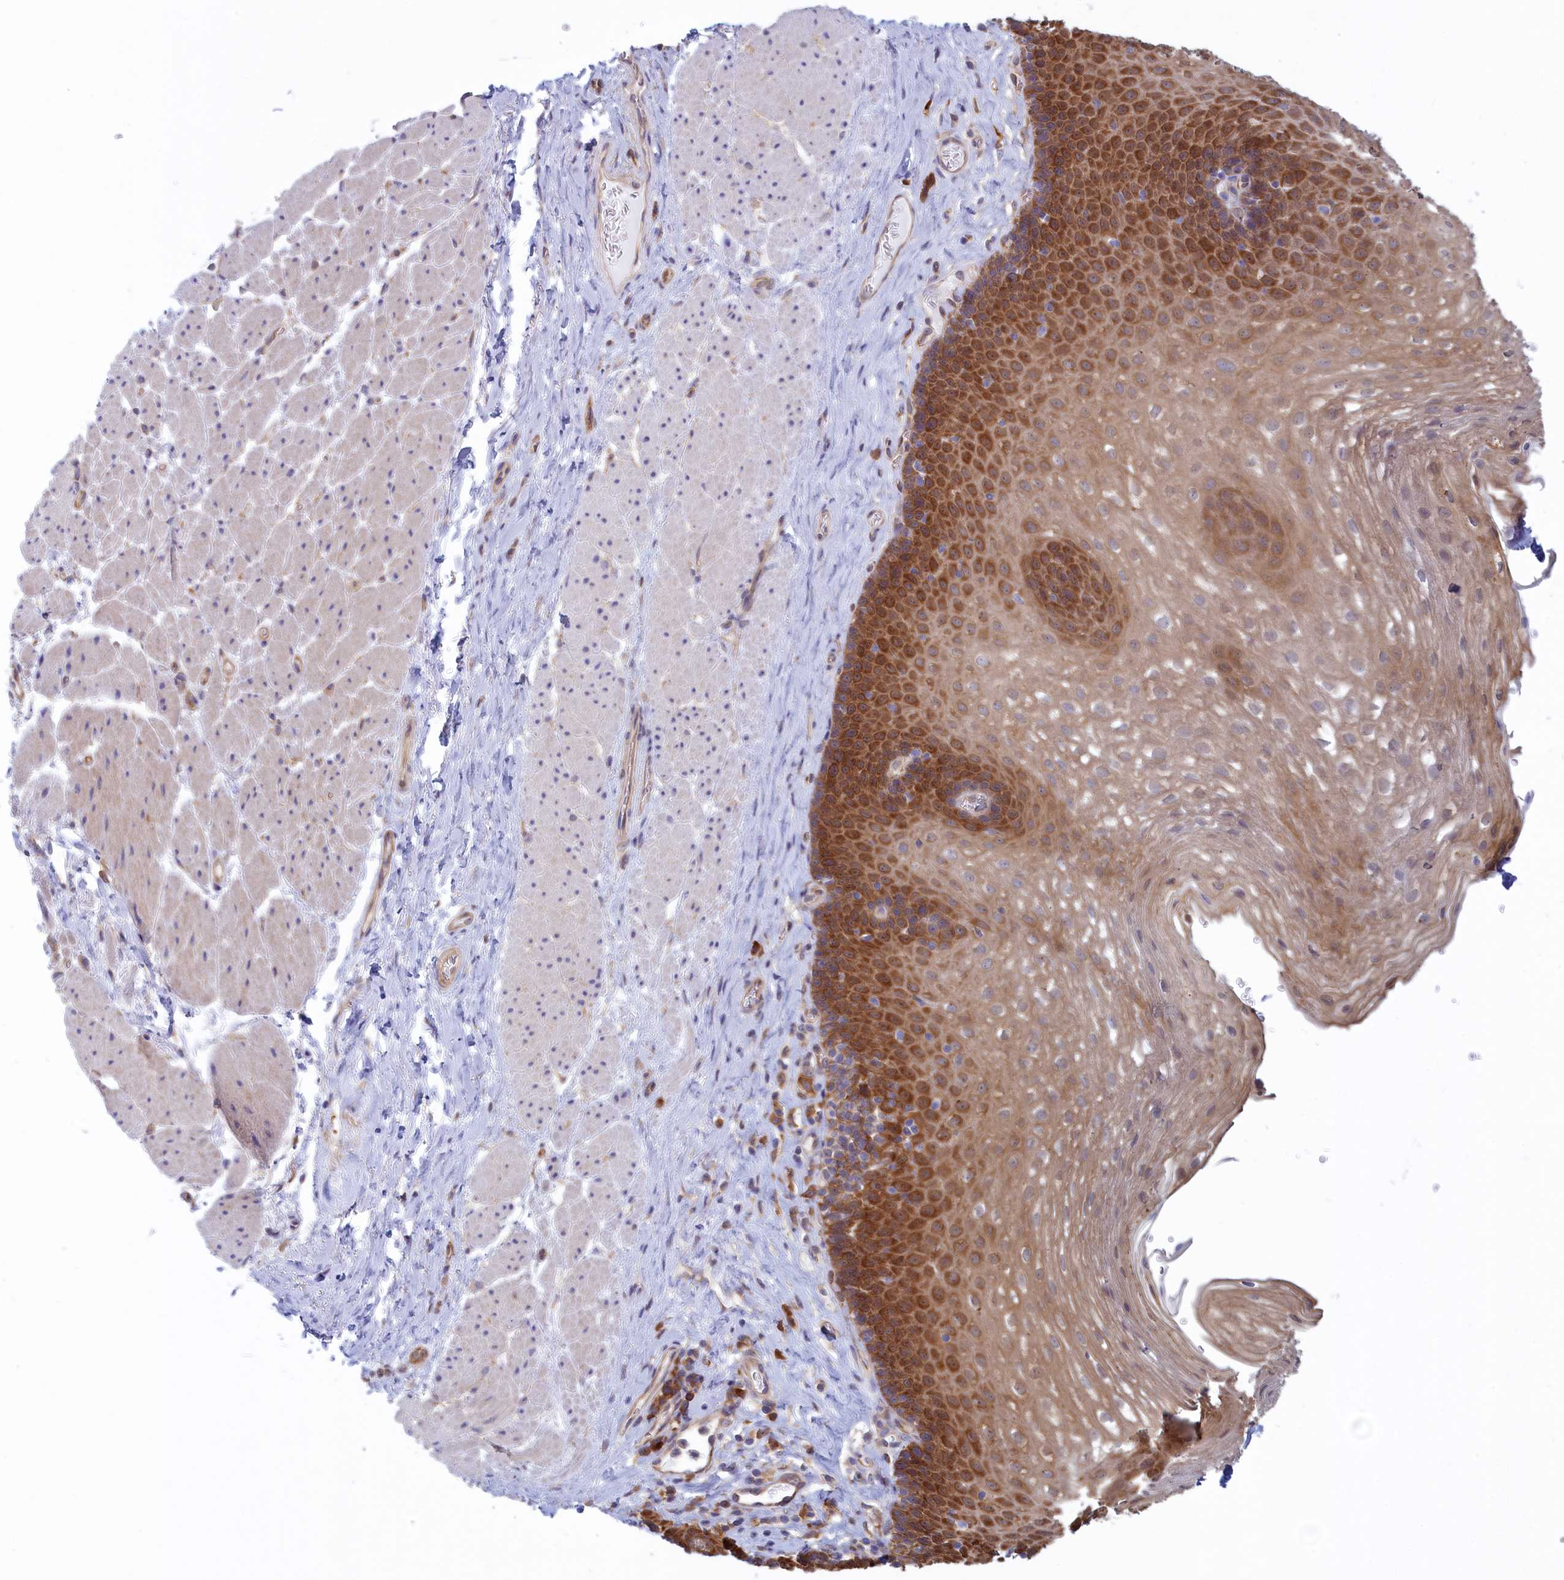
{"staining": {"intensity": "strong", "quantity": ">75%", "location": "cytoplasmic/membranous"}, "tissue": "esophagus", "cell_type": "Squamous epithelial cells", "image_type": "normal", "snomed": [{"axis": "morphology", "description": "Normal tissue, NOS"}, {"axis": "topography", "description": "Esophagus"}], "caption": "Immunohistochemistry of unremarkable human esophagus displays high levels of strong cytoplasmic/membranous staining in approximately >75% of squamous epithelial cells. (Stains: DAB (3,3'-diaminobenzidine) in brown, nuclei in blue, Microscopy: brightfield microscopy at high magnification).", "gene": "SYNDIG1L", "patient": {"sex": "female", "age": 66}}